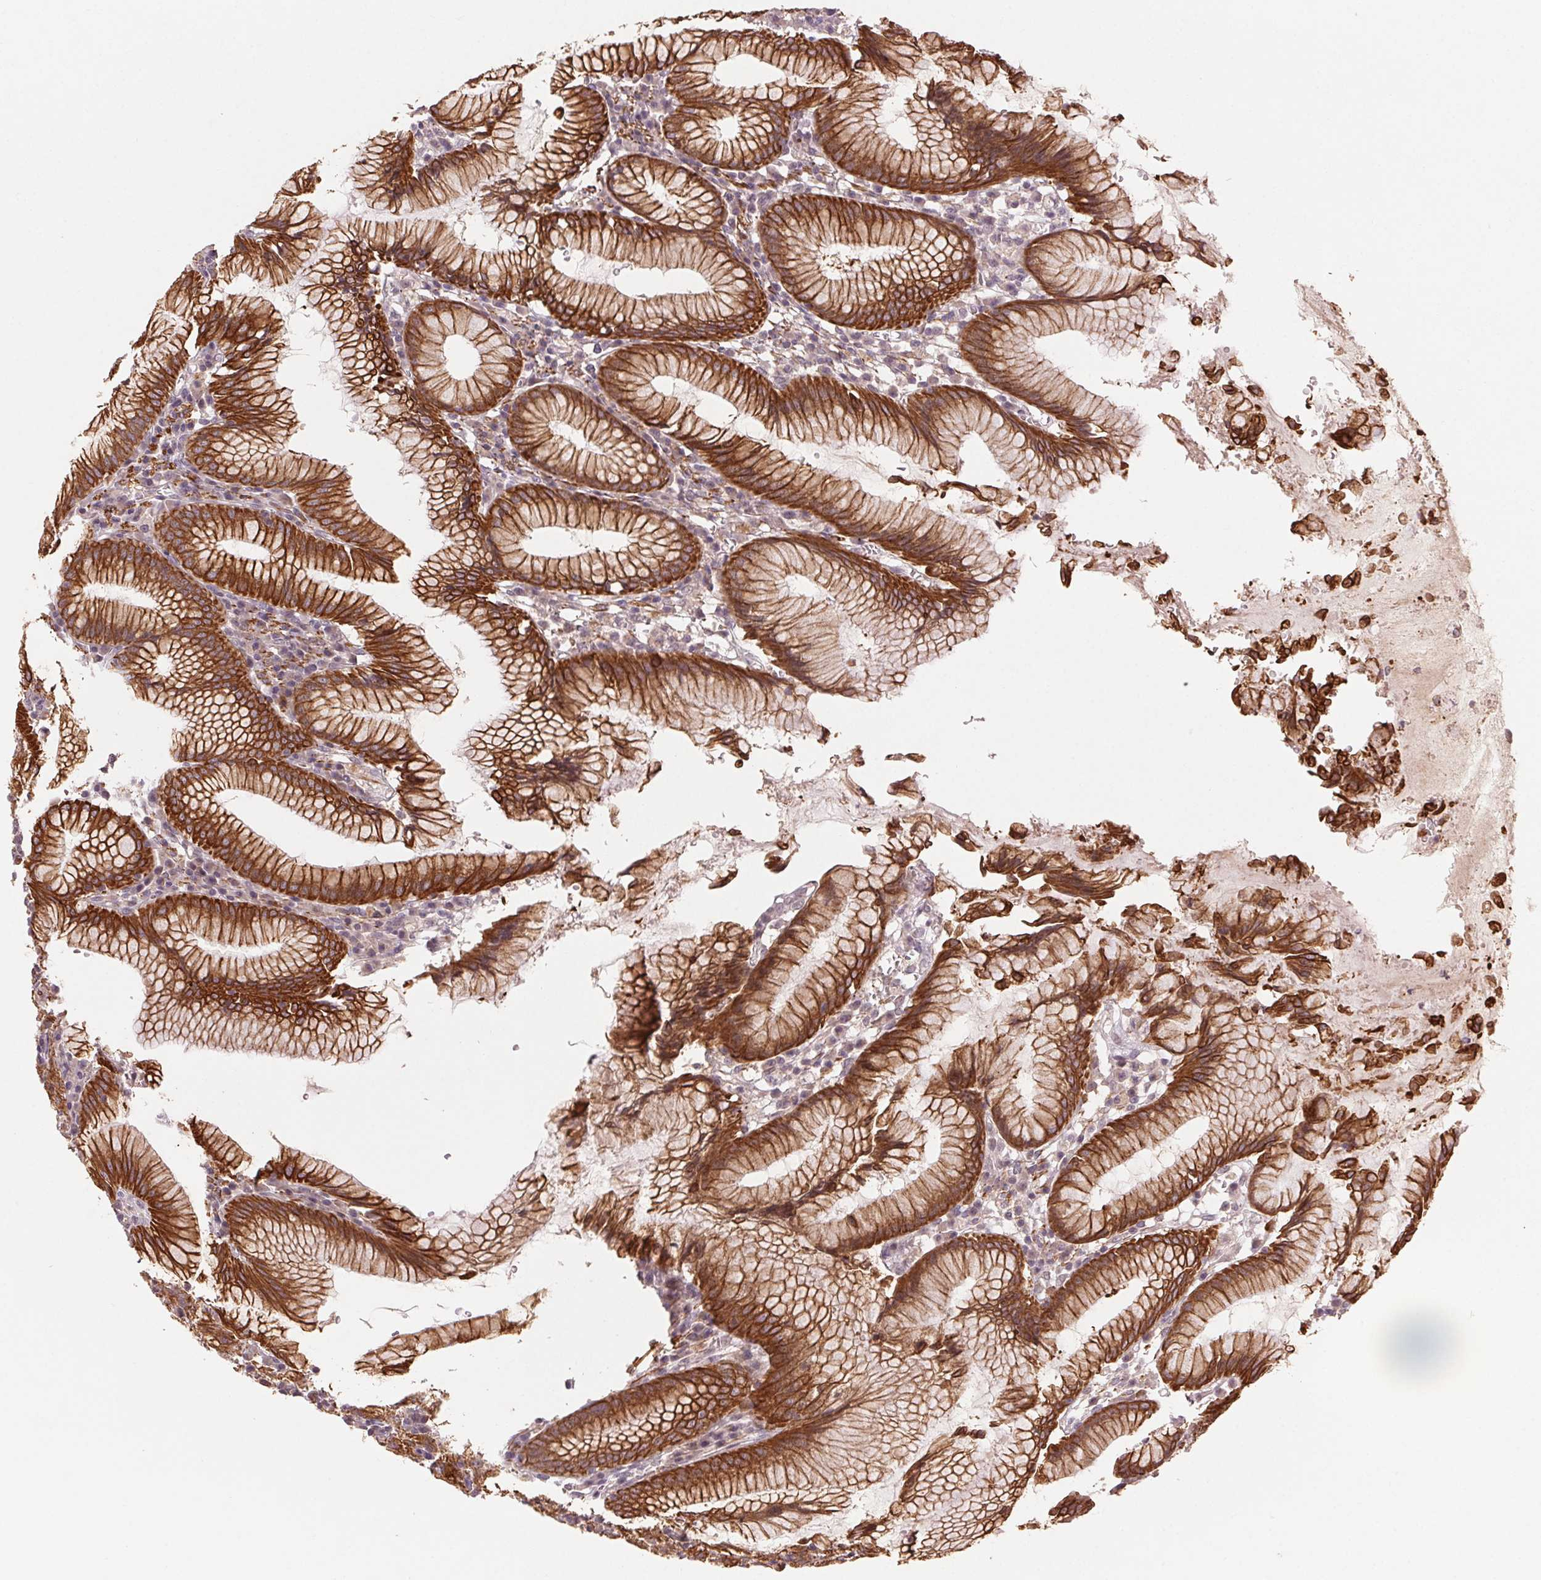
{"staining": {"intensity": "strong", "quantity": "25%-75%", "location": "cytoplasmic/membranous"}, "tissue": "stomach", "cell_type": "Glandular cells", "image_type": "normal", "snomed": [{"axis": "morphology", "description": "Normal tissue, NOS"}, {"axis": "topography", "description": "Stomach"}], "caption": "Approximately 25%-75% of glandular cells in benign stomach show strong cytoplasmic/membranous protein staining as visualized by brown immunohistochemical staining.", "gene": "SMLR1", "patient": {"sex": "male", "age": 55}}